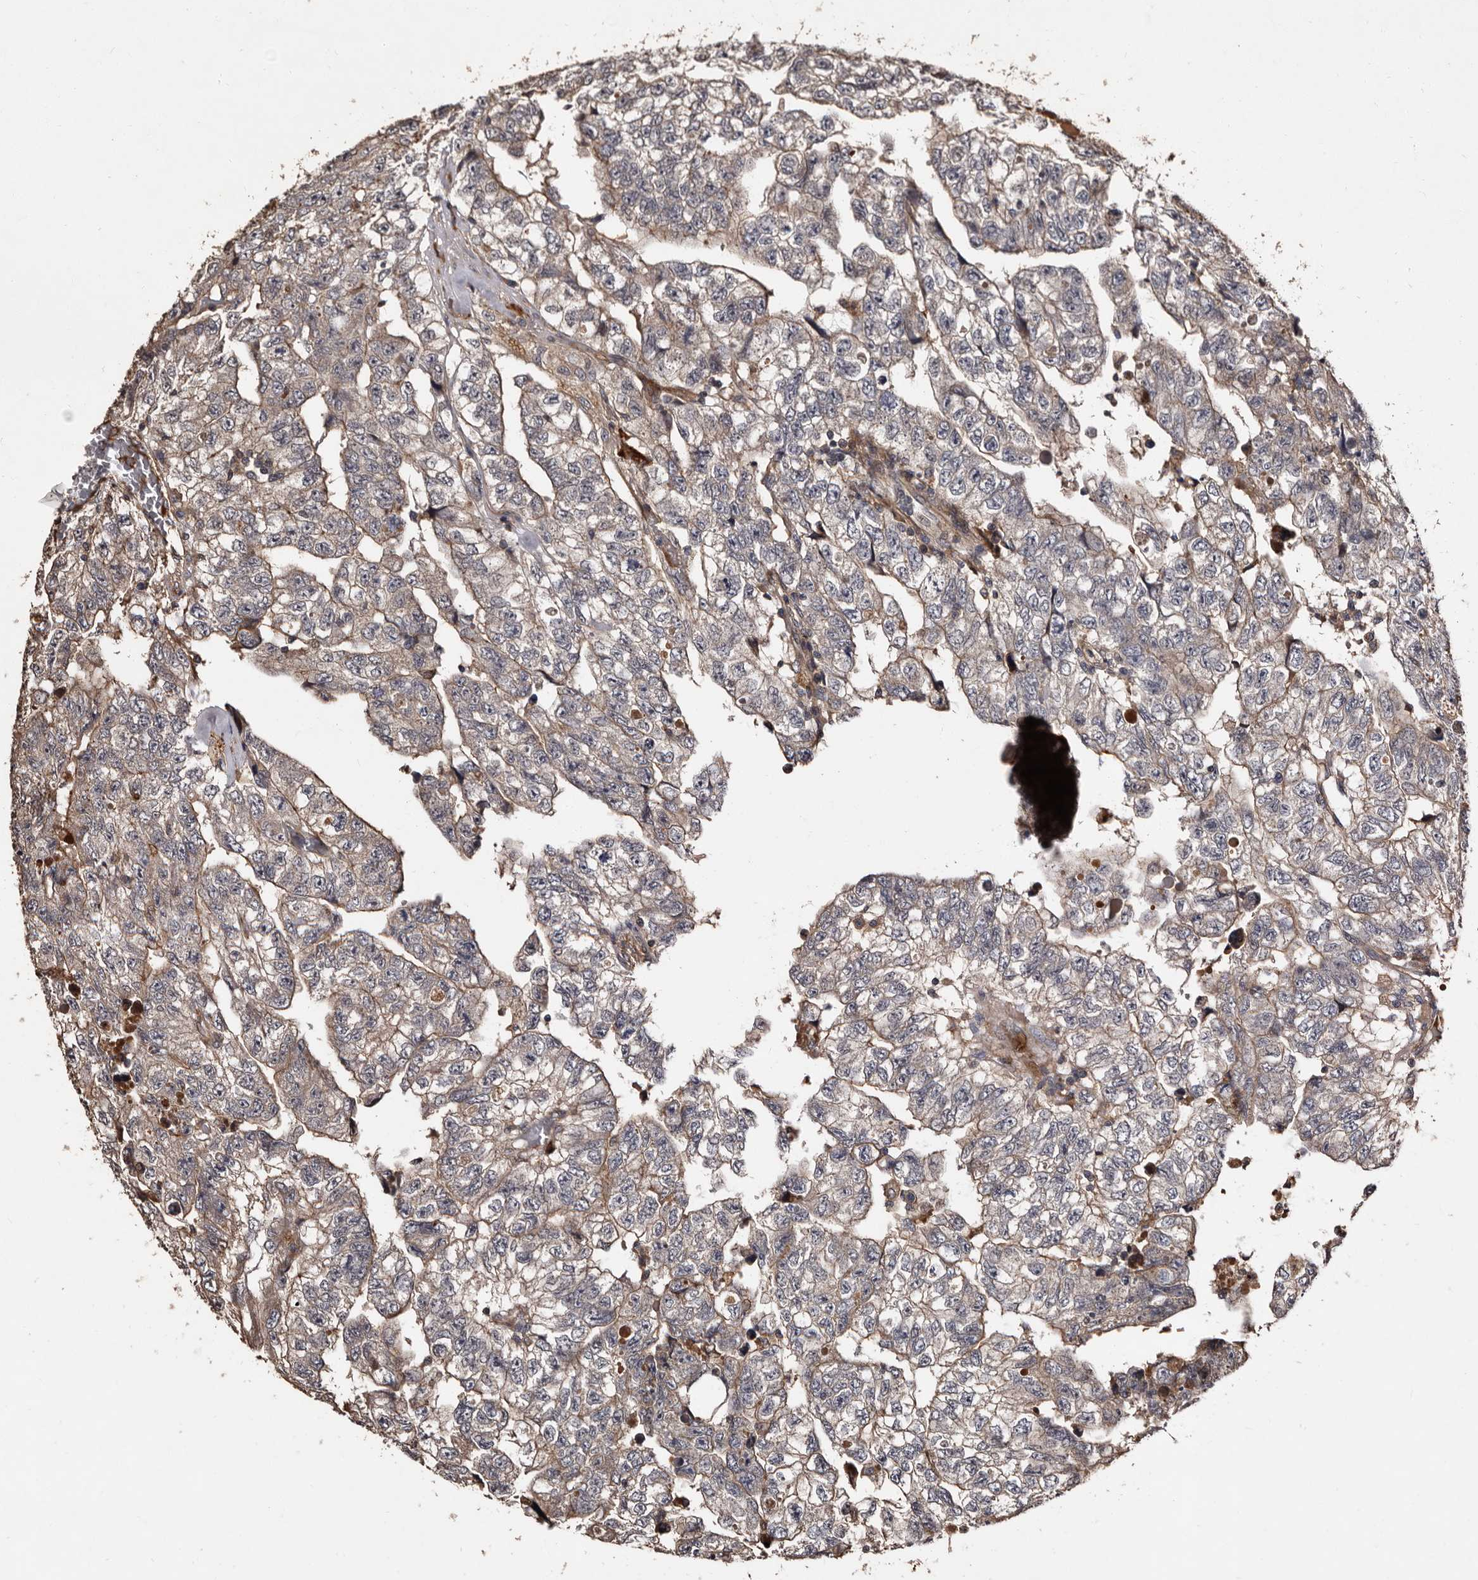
{"staining": {"intensity": "negative", "quantity": "none", "location": "none"}, "tissue": "testis cancer", "cell_type": "Tumor cells", "image_type": "cancer", "snomed": [{"axis": "morphology", "description": "Carcinoma, Embryonal, NOS"}, {"axis": "topography", "description": "Testis"}], "caption": "The photomicrograph exhibits no staining of tumor cells in testis cancer.", "gene": "PRKD3", "patient": {"sex": "male", "age": 36}}